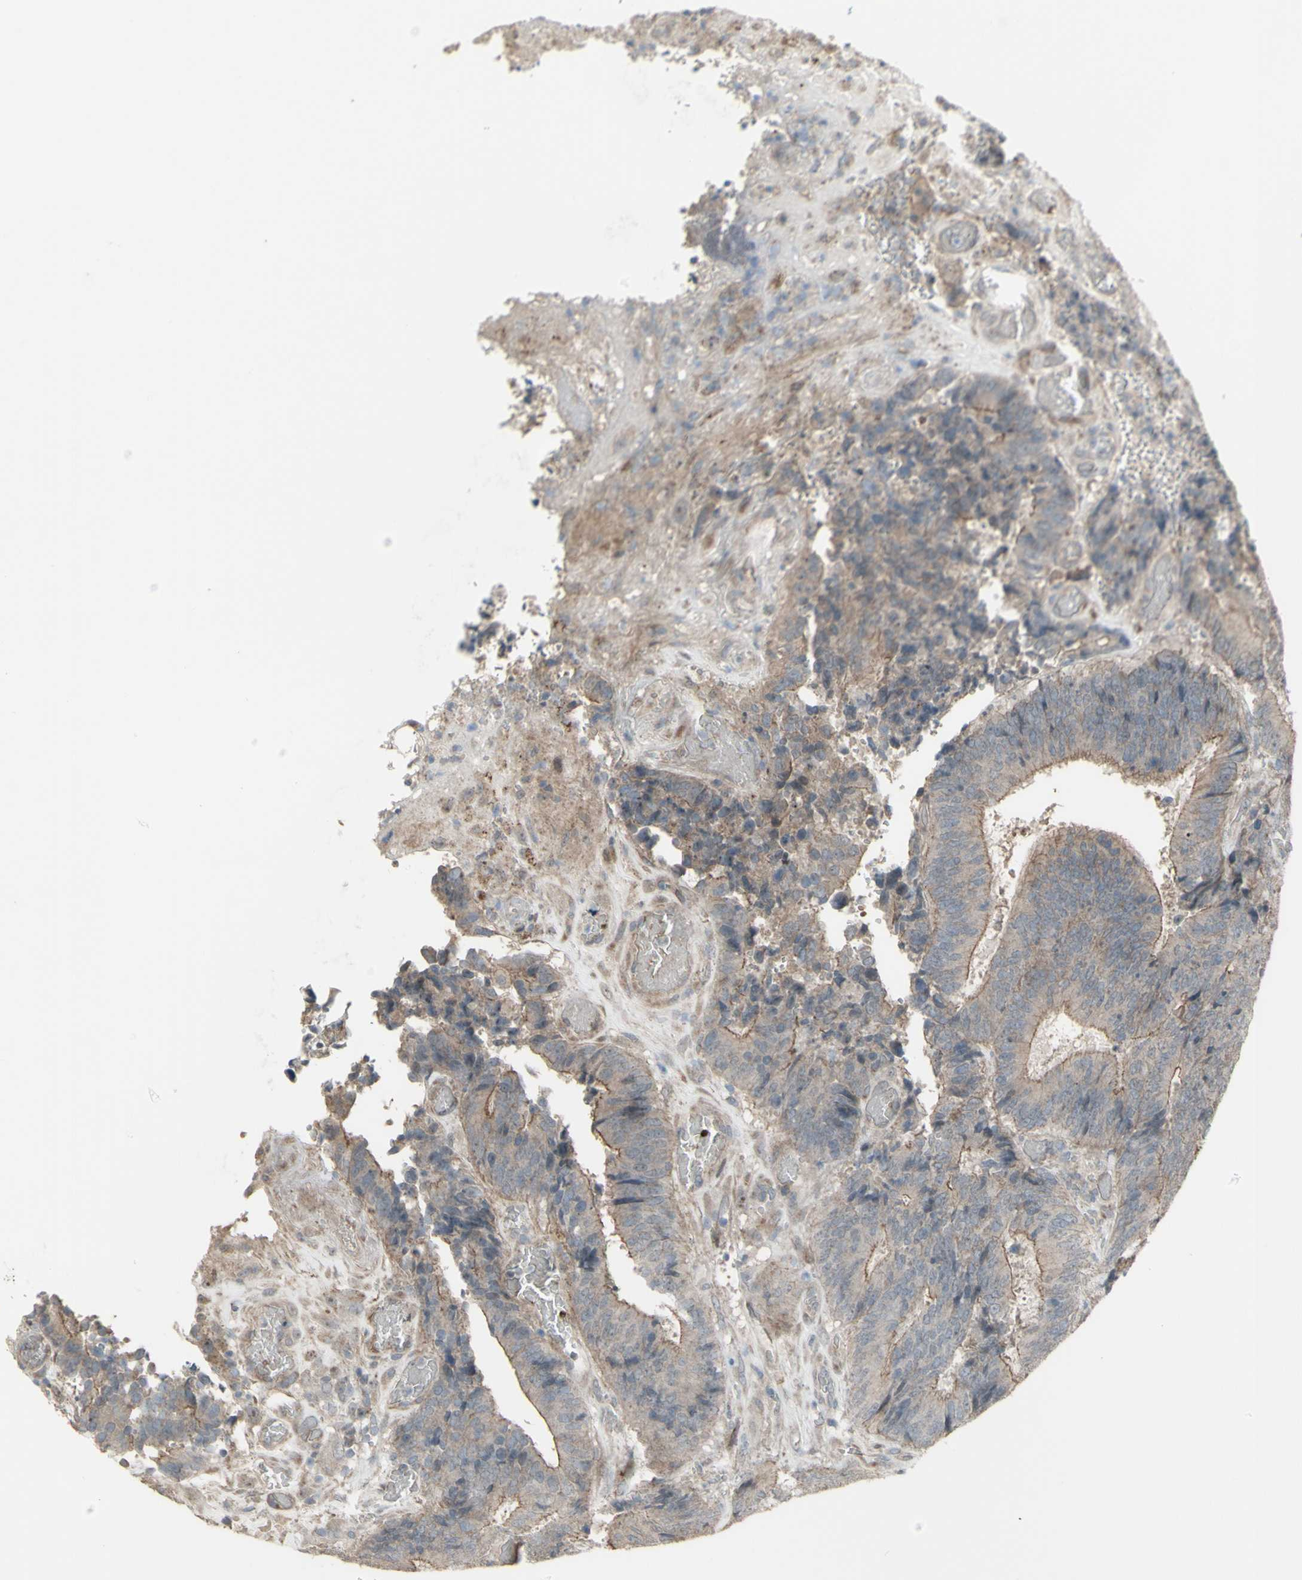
{"staining": {"intensity": "weak", "quantity": ">75%", "location": "cytoplasmic/membranous"}, "tissue": "colorectal cancer", "cell_type": "Tumor cells", "image_type": "cancer", "snomed": [{"axis": "morphology", "description": "Adenocarcinoma, NOS"}, {"axis": "topography", "description": "Rectum"}], "caption": "Tumor cells show weak cytoplasmic/membranous positivity in about >75% of cells in colorectal cancer (adenocarcinoma).", "gene": "GRAMD1B", "patient": {"sex": "male", "age": 72}}